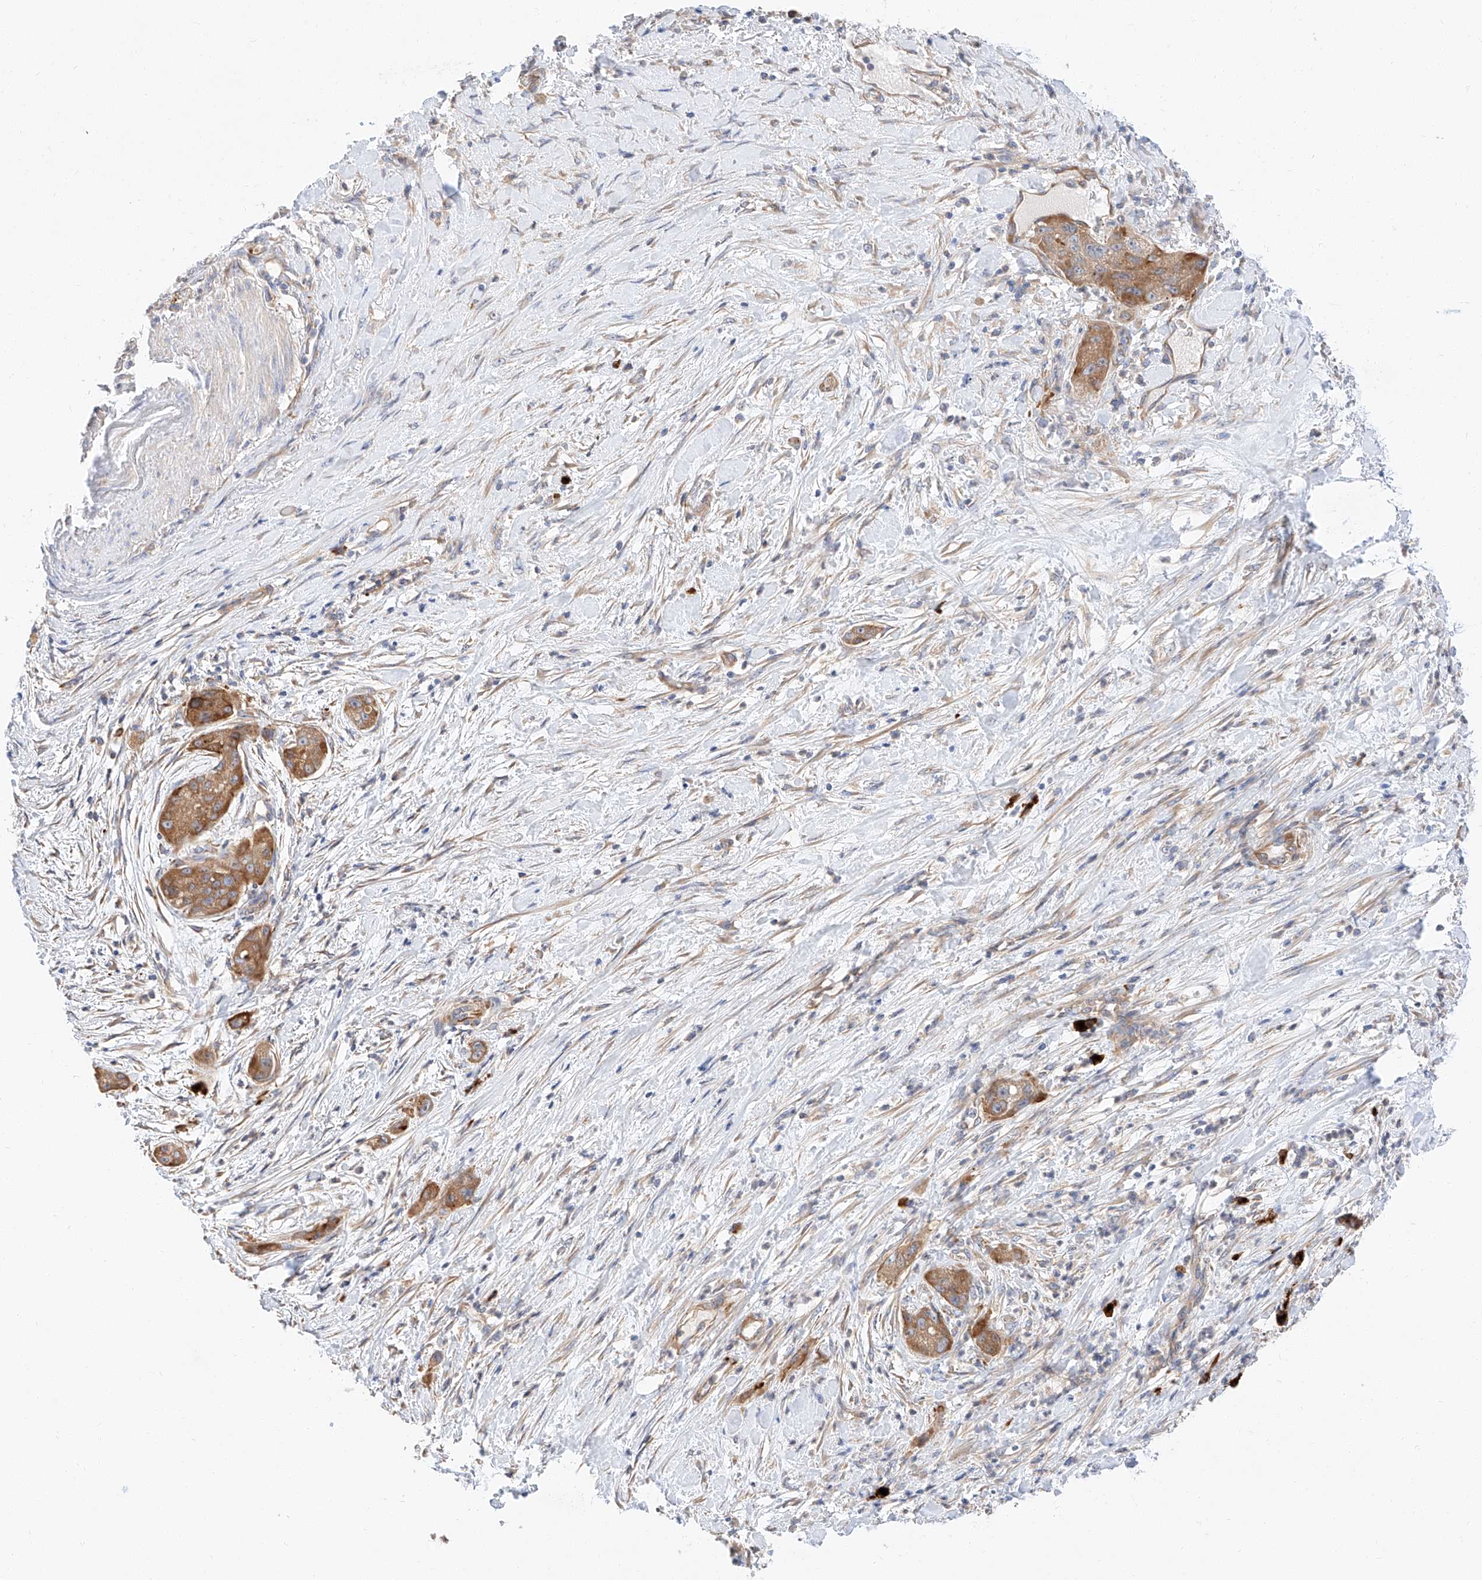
{"staining": {"intensity": "moderate", "quantity": ">75%", "location": "cytoplasmic/membranous"}, "tissue": "pancreatic cancer", "cell_type": "Tumor cells", "image_type": "cancer", "snomed": [{"axis": "morphology", "description": "Adenocarcinoma, NOS"}, {"axis": "topography", "description": "Pancreas"}], "caption": "The immunohistochemical stain labels moderate cytoplasmic/membranous positivity in tumor cells of adenocarcinoma (pancreatic) tissue.", "gene": "GLMN", "patient": {"sex": "female", "age": 78}}